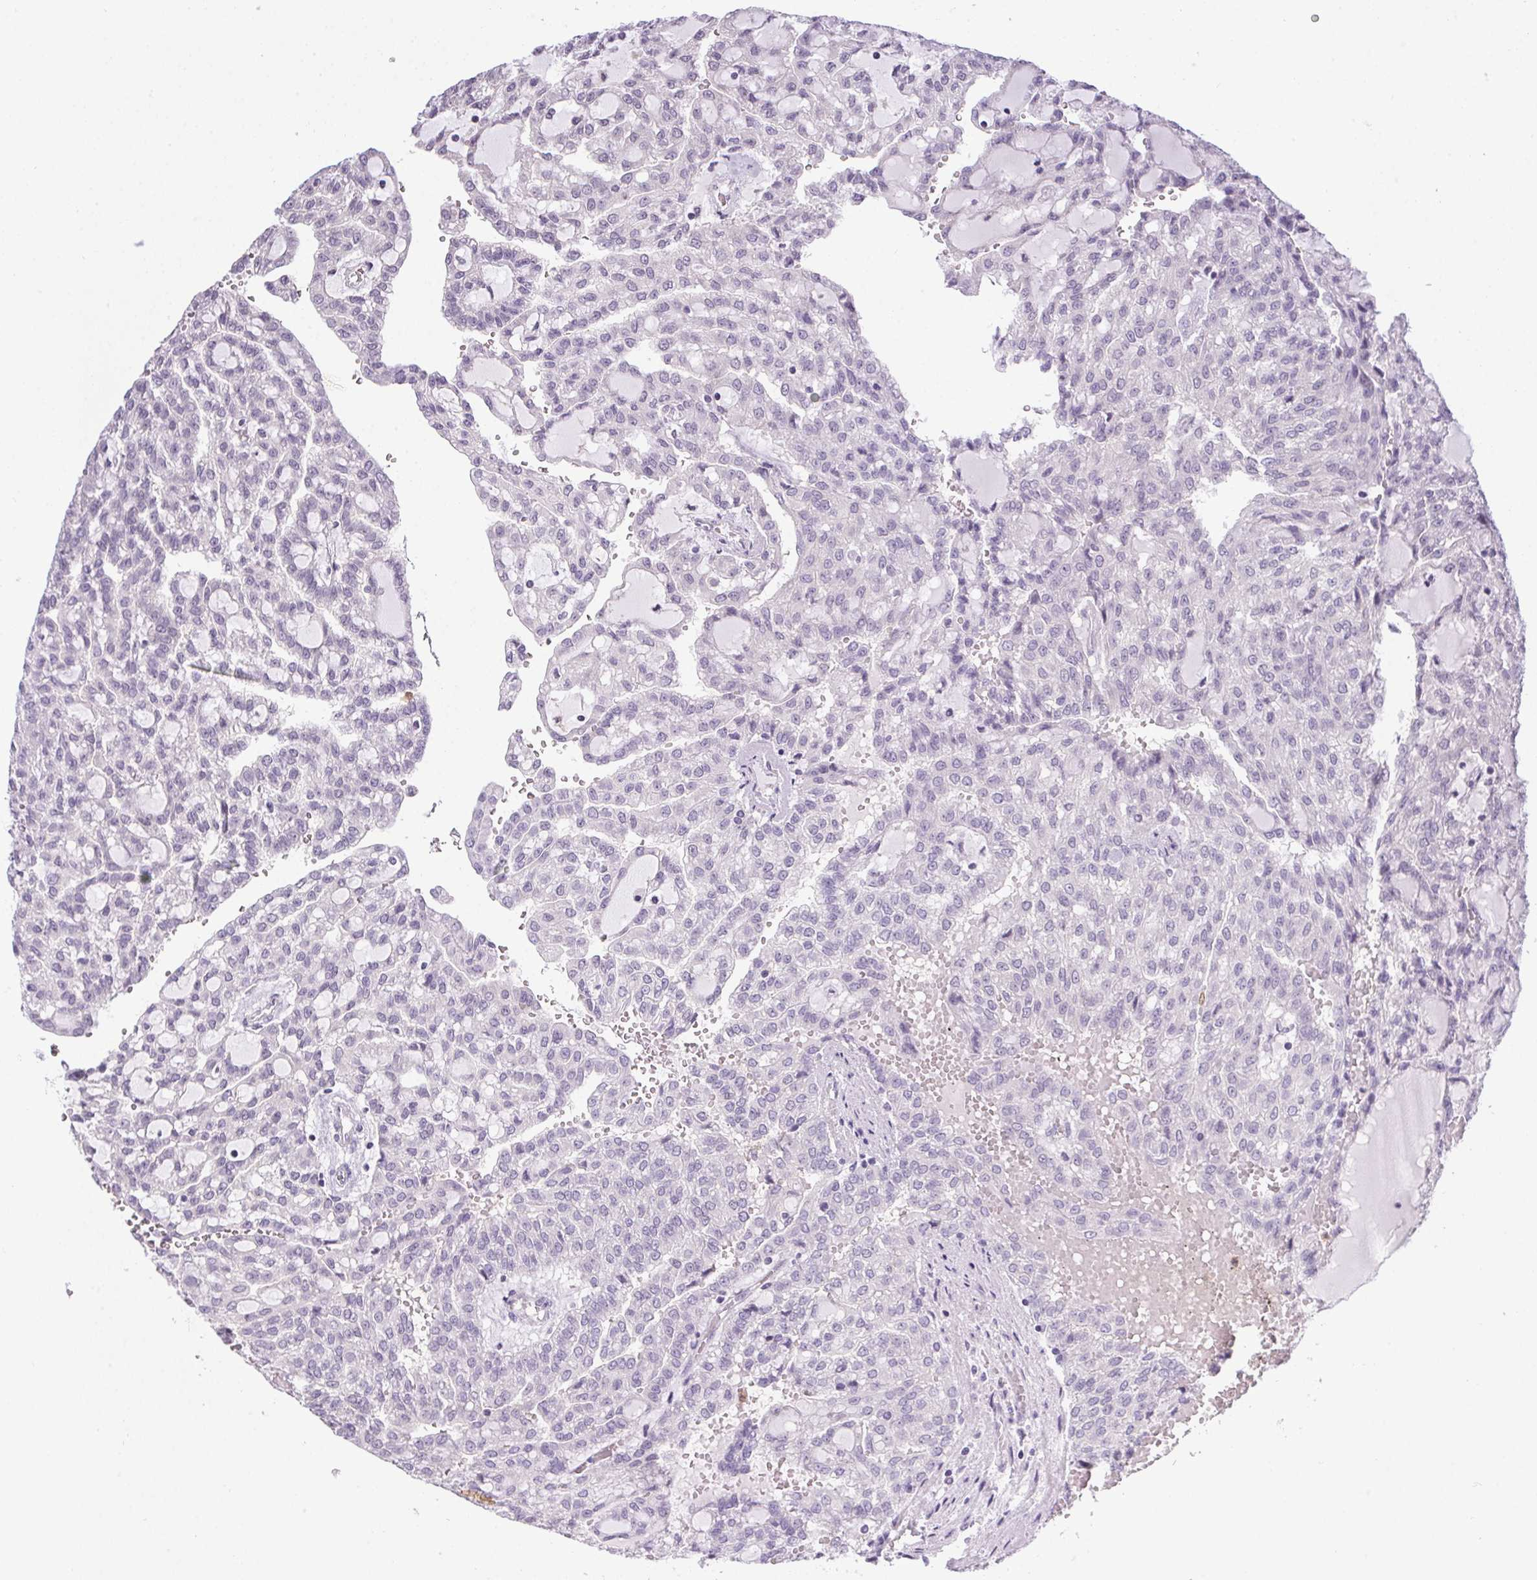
{"staining": {"intensity": "negative", "quantity": "none", "location": "none"}, "tissue": "renal cancer", "cell_type": "Tumor cells", "image_type": "cancer", "snomed": [{"axis": "morphology", "description": "Adenocarcinoma, NOS"}, {"axis": "topography", "description": "Kidney"}], "caption": "DAB (3,3'-diaminobenzidine) immunohistochemical staining of renal adenocarcinoma reveals no significant expression in tumor cells.", "gene": "DNAJC5G", "patient": {"sex": "male", "age": 63}}